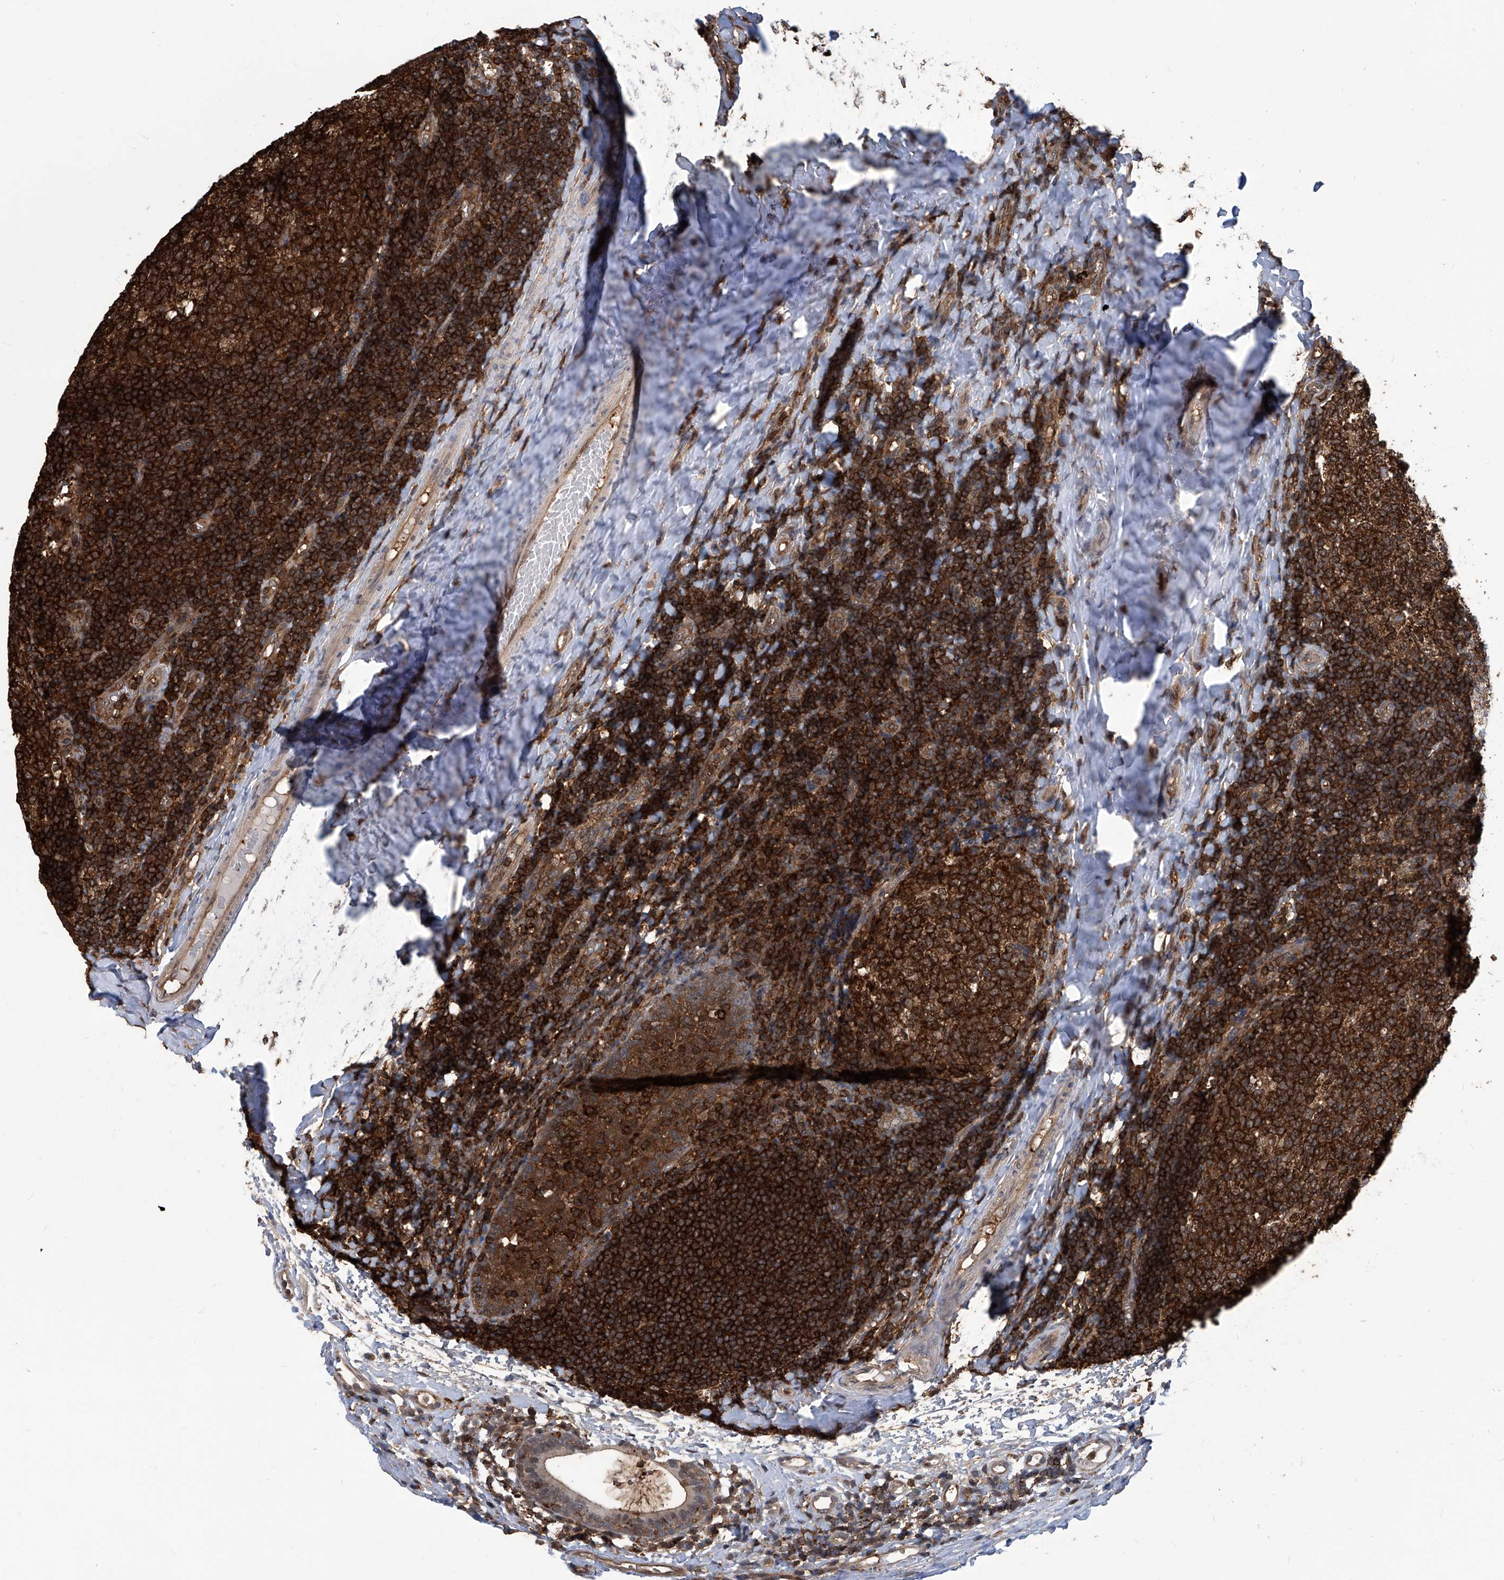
{"staining": {"intensity": "strong", "quantity": ">75%", "location": "cytoplasmic/membranous"}, "tissue": "tonsil", "cell_type": "Germinal center cells", "image_type": "normal", "snomed": [{"axis": "morphology", "description": "Normal tissue, NOS"}, {"axis": "topography", "description": "Tonsil"}], "caption": "Strong cytoplasmic/membranous expression for a protein is present in about >75% of germinal center cells of benign tonsil using IHC.", "gene": "PSMB1", "patient": {"sex": "female", "age": 19}}